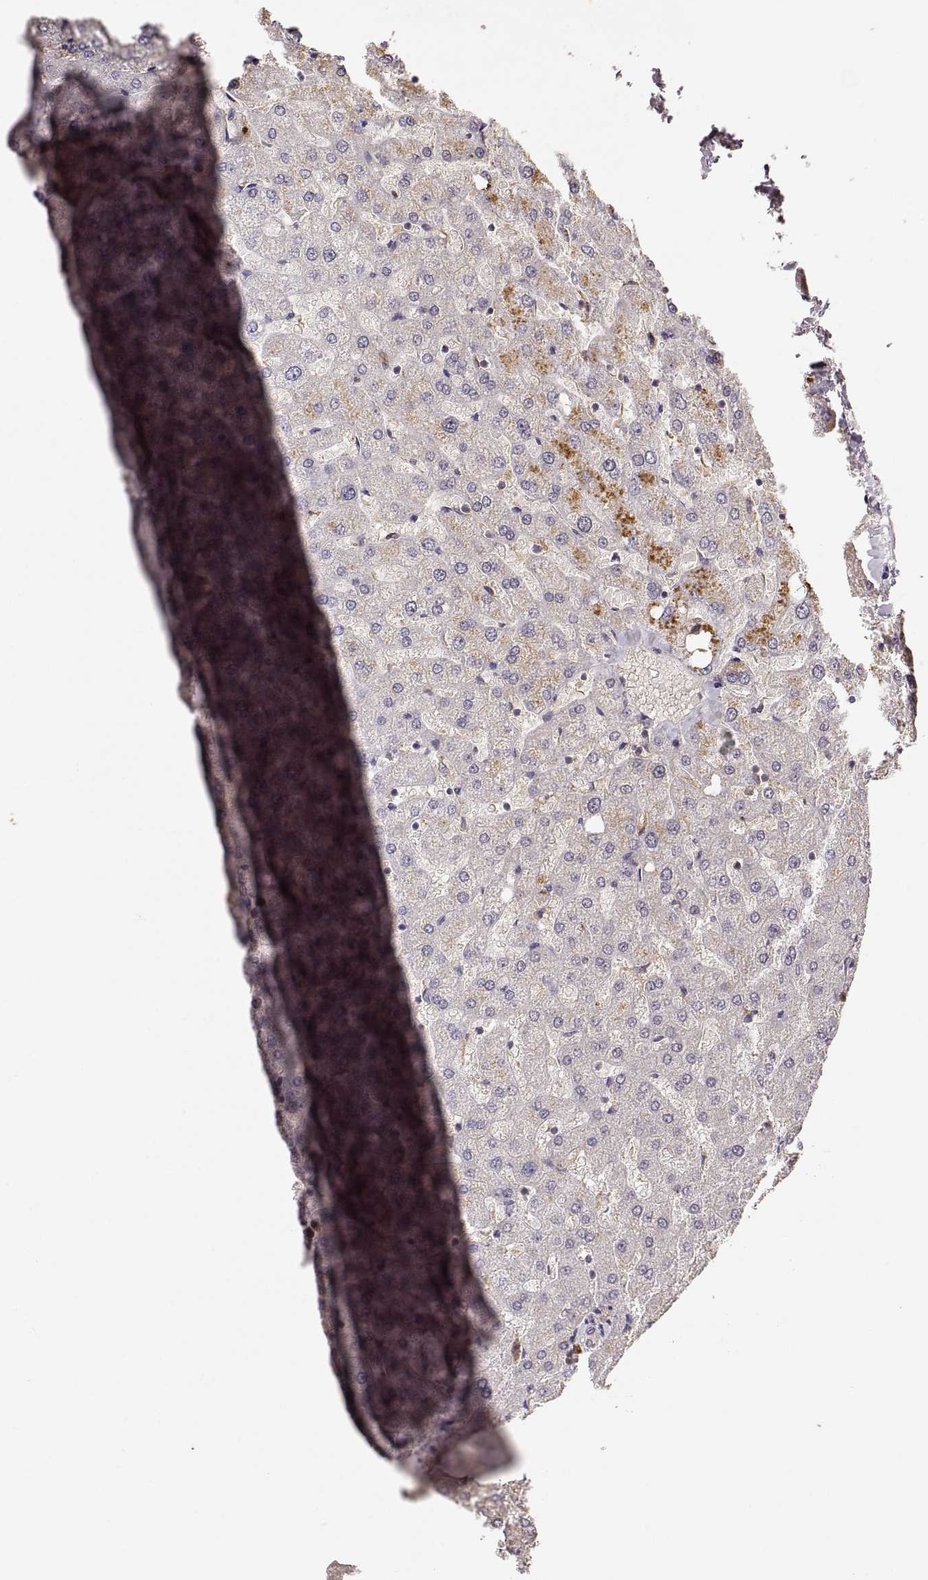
{"staining": {"intensity": "negative", "quantity": "none", "location": "none"}, "tissue": "liver", "cell_type": "Cholangiocytes", "image_type": "normal", "snomed": [{"axis": "morphology", "description": "Normal tissue, NOS"}, {"axis": "topography", "description": "Liver"}], "caption": "DAB (3,3'-diaminobenzidine) immunohistochemical staining of normal human liver demonstrates no significant staining in cholangiocytes.", "gene": "ARHGEF2", "patient": {"sex": "female", "age": 50}}